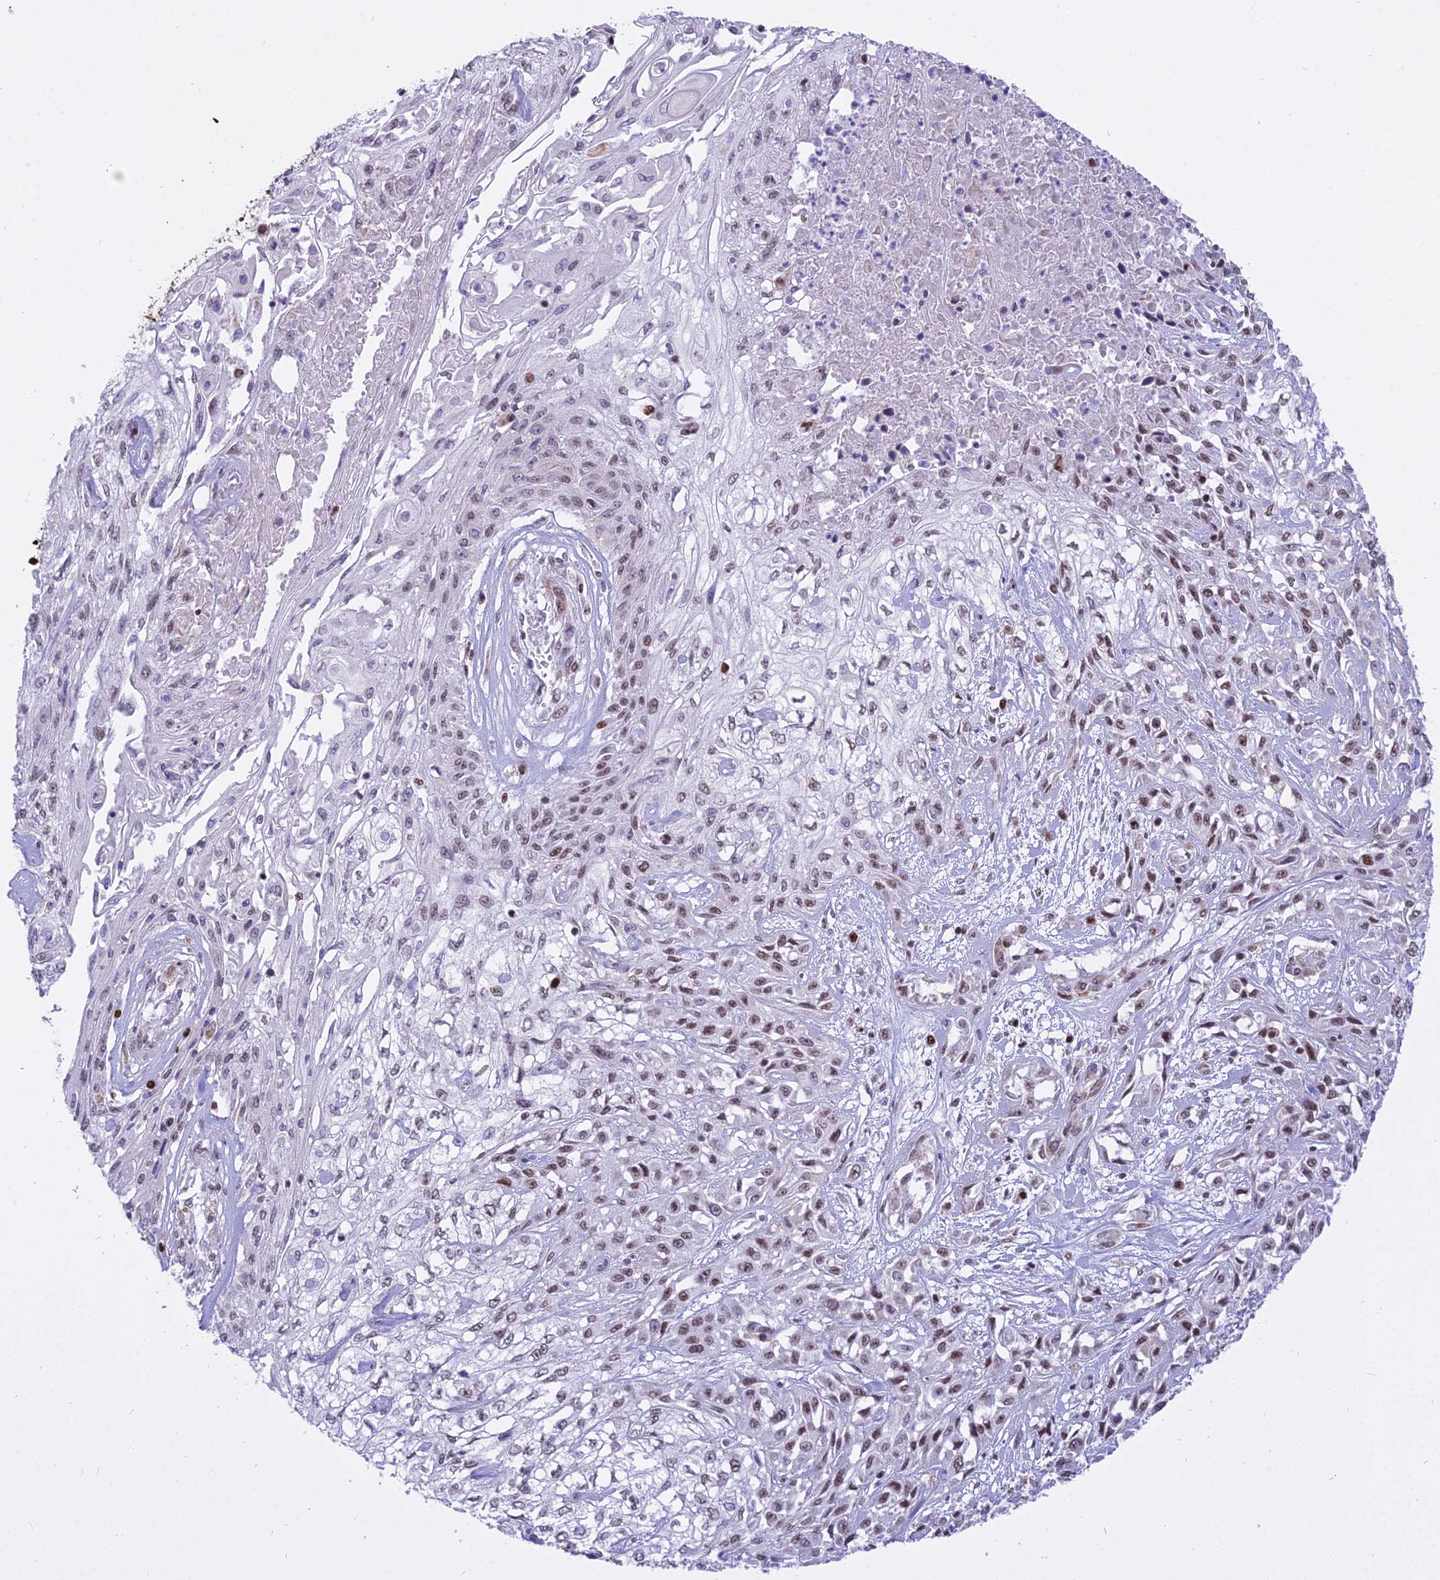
{"staining": {"intensity": "weak", "quantity": "25%-75%", "location": "nuclear"}, "tissue": "skin cancer", "cell_type": "Tumor cells", "image_type": "cancer", "snomed": [{"axis": "morphology", "description": "Squamous cell carcinoma, NOS"}, {"axis": "morphology", "description": "Squamous cell carcinoma, metastatic, NOS"}, {"axis": "topography", "description": "Skin"}, {"axis": "topography", "description": "Lymph node"}], "caption": "A histopathology image of human skin squamous cell carcinoma stained for a protein exhibits weak nuclear brown staining in tumor cells.", "gene": "PARP1", "patient": {"sex": "male", "age": 75}}